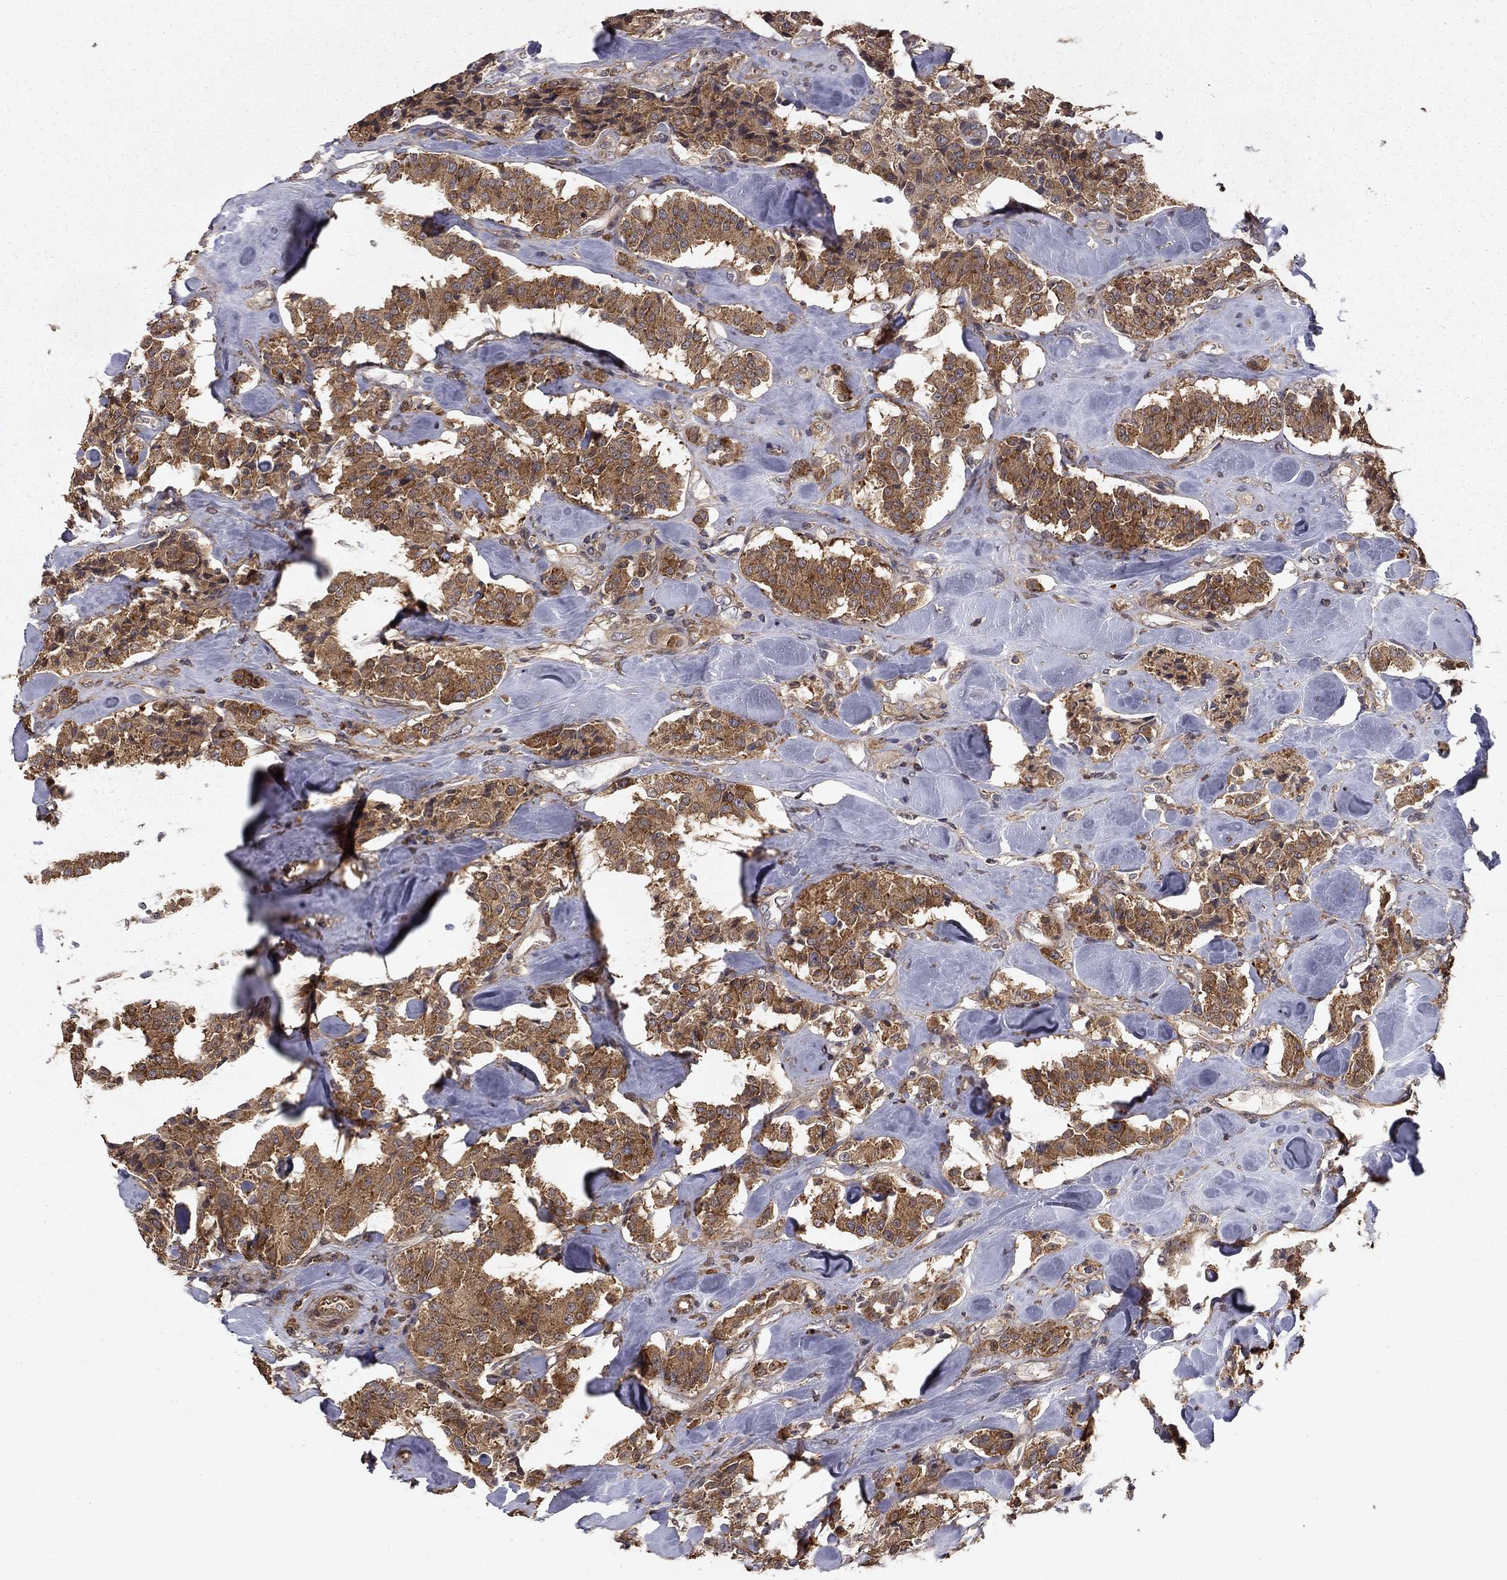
{"staining": {"intensity": "moderate", "quantity": "25%-75%", "location": "cytoplasmic/membranous"}, "tissue": "carcinoid", "cell_type": "Tumor cells", "image_type": "cancer", "snomed": [{"axis": "morphology", "description": "Carcinoid, malignant, NOS"}, {"axis": "topography", "description": "Pancreas"}], "caption": "A brown stain shows moderate cytoplasmic/membranous staining of a protein in human carcinoid tumor cells. (DAB (3,3'-diaminobenzidine) = brown stain, brightfield microscopy at high magnification).", "gene": "HABP4", "patient": {"sex": "male", "age": 41}}